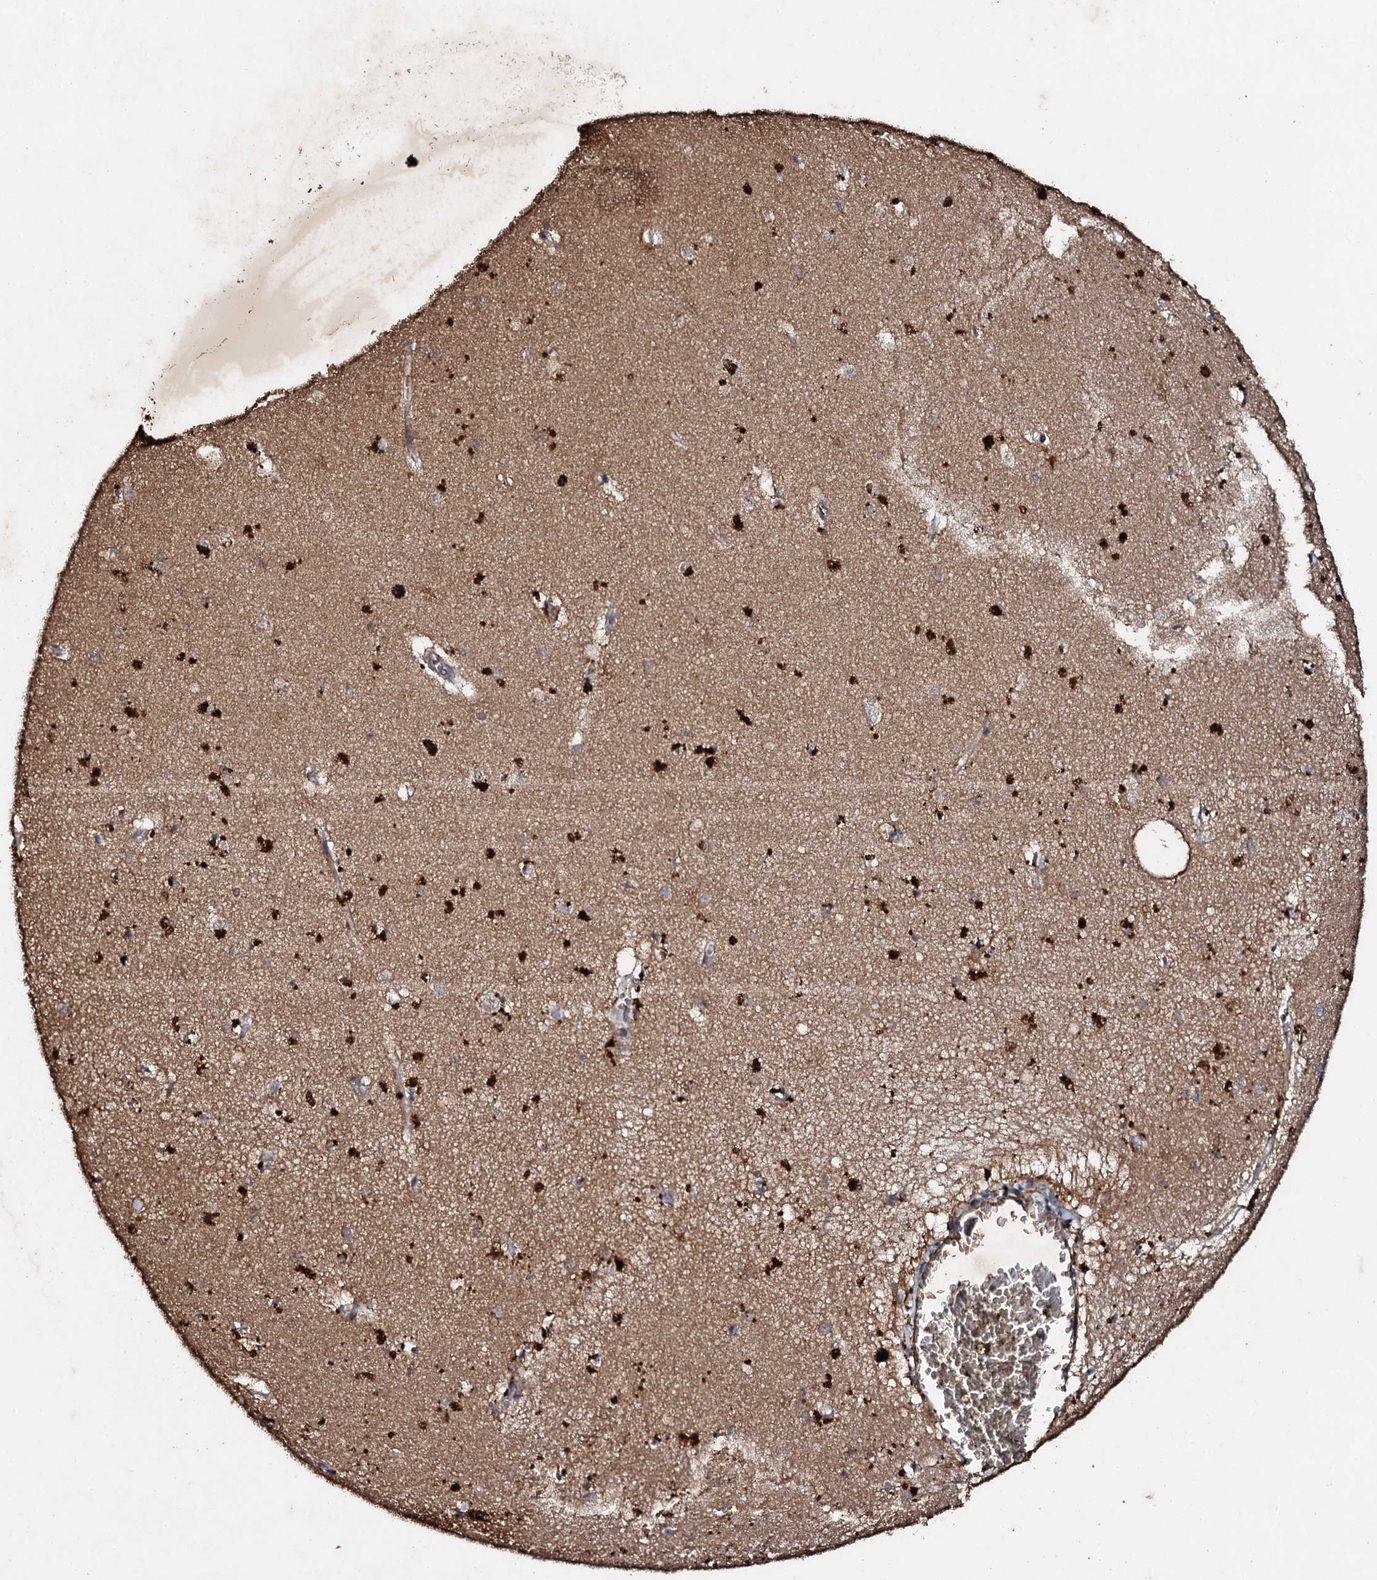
{"staining": {"intensity": "strong", "quantity": "<25%", "location": "cytoplasmic/membranous"}, "tissue": "hippocampus", "cell_type": "Glial cells", "image_type": "normal", "snomed": [{"axis": "morphology", "description": "Normal tissue, NOS"}, {"axis": "topography", "description": "Hippocampus"}], "caption": "Immunohistochemistry staining of normal hippocampus, which displays medium levels of strong cytoplasmic/membranous positivity in approximately <25% of glial cells indicating strong cytoplasmic/membranous protein staining. The staining was performed using DAB (brown) for protein detection and nuclei were counterstained in hematoxylin (blue).", "gene": "ADAMTS10", "patient": {"sex": "female", "age": 64}}